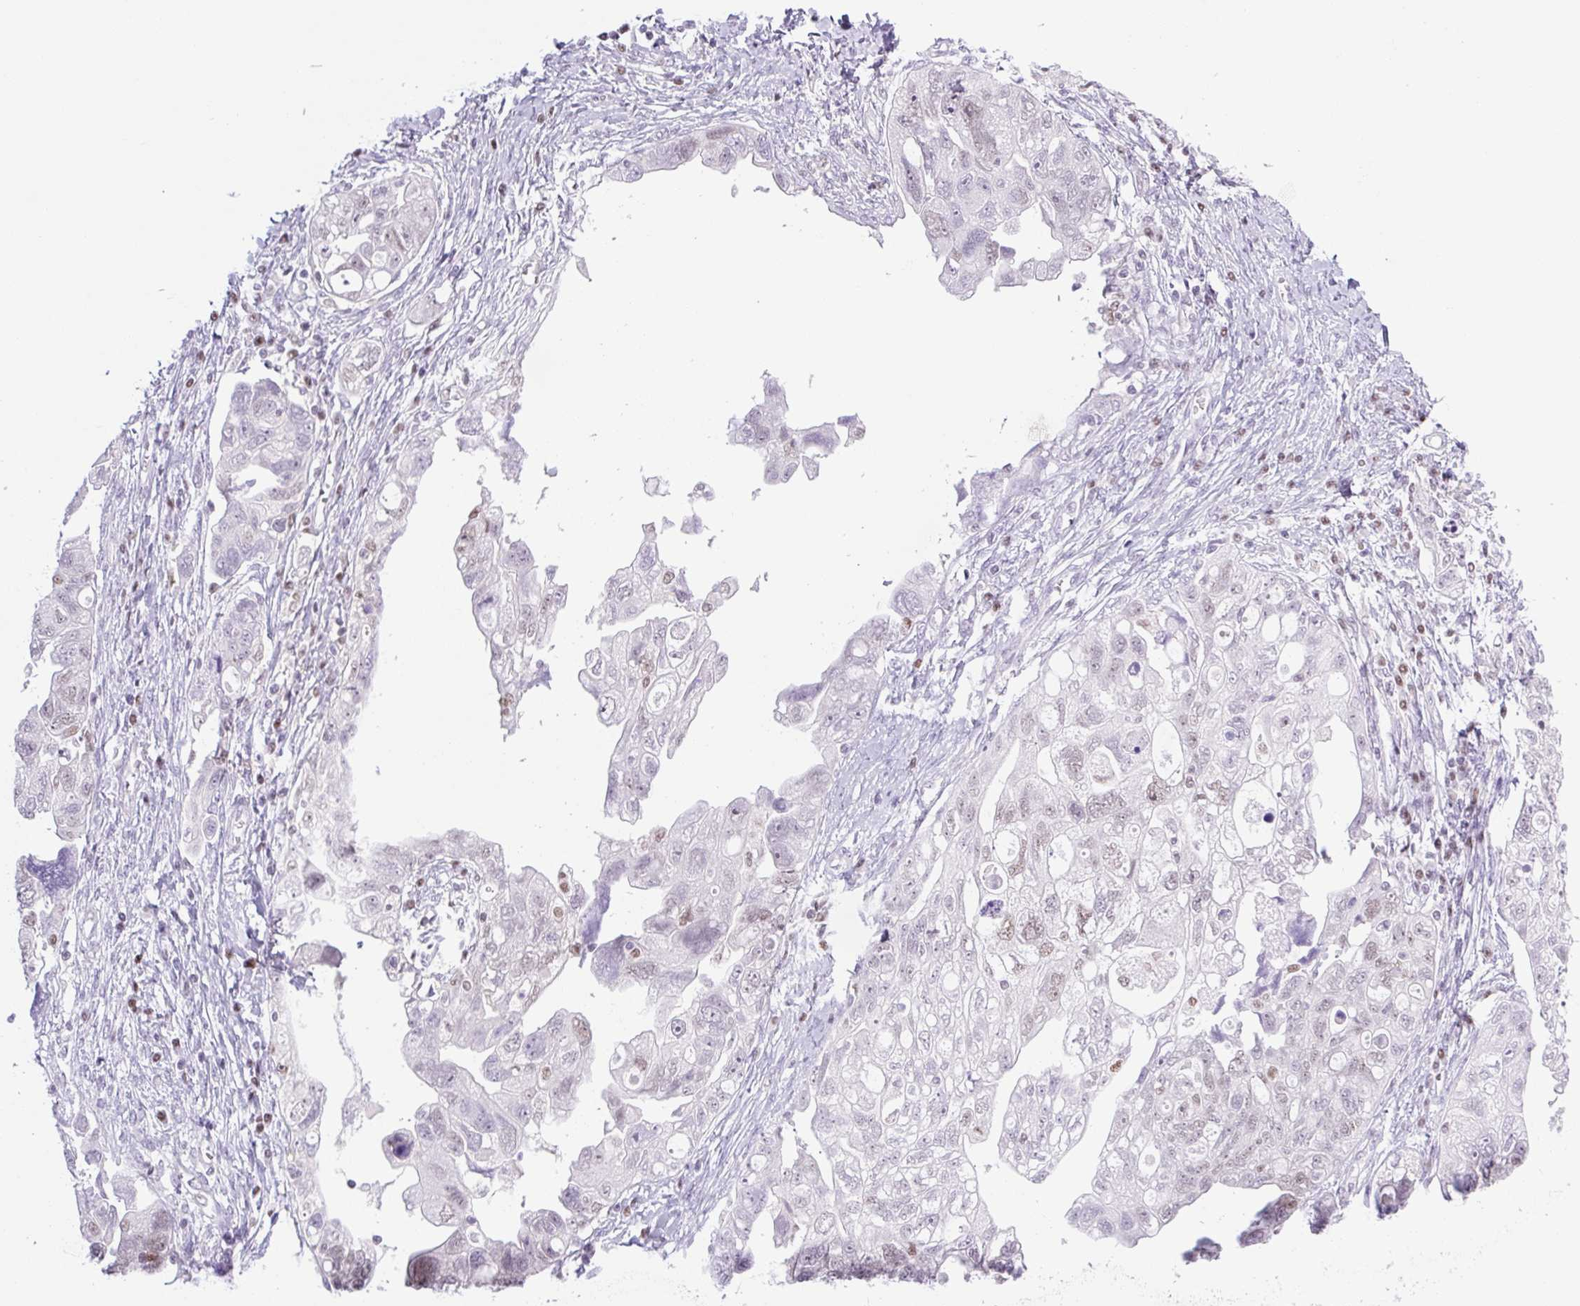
{"staining": {"intensity": "weak", "quantity": "<25%", "location": "nuclear"}, "tissue": "ovarian cancer", "cell_type": "Tumor cells", "image_type": "cancer", "snomed": [{"axis": "morphology", "description": "Carcinoma, NOS"}, {"axis": "morphology", "description": "Cystadenocarcinoma, serous, NOS"}, {"axis": "topography", "description": "Ovary"}], "caption": "Immunohistochemical staining of human ovarian cancer (serous cystadenocarcinoma) shows no significant expression in tumor cells.", "gene": "TLE3", "patient": {"sex": "female", "age": 69}}